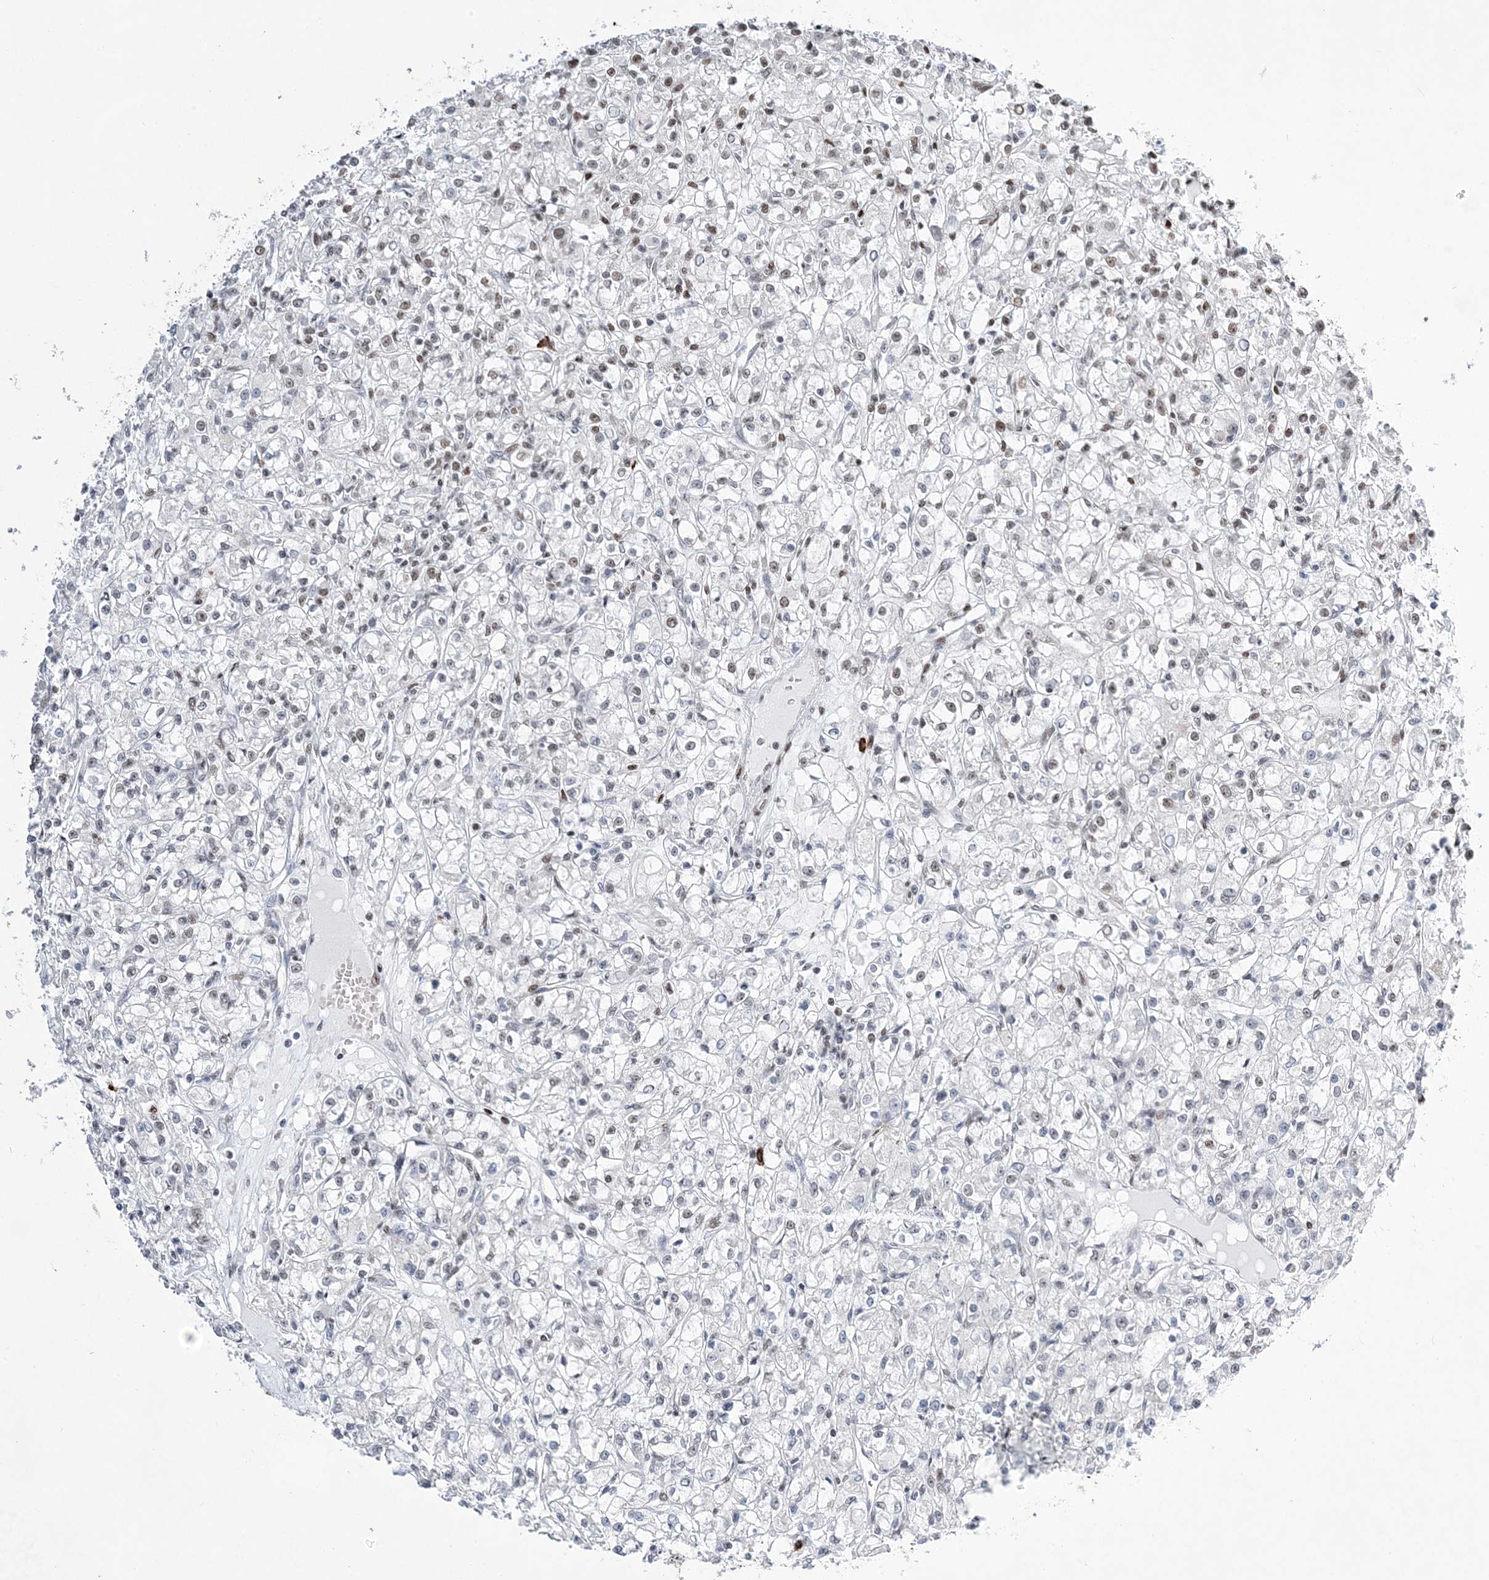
{"staining": {"intensity": "negative", "quantity": "none", "location": "none"}, "tissue": "renal cancer", "cell_type": "Tumor cells", "image_type": "cancer", "snomed": [{"axis": "morphology", "description": "Adenocarcinoma, NOS"}, {"axis": "topography", "description": "Kidney"}], "caption": "Renal adenocarcinoma was stained to show a protein in brown. There is no significant expression in tumor cells. (Brightfield microscopy of DAB (3,3'-diaminobenzidine) immunohistochemistry (IHC) at high magnification).", "gene": "ZBTB7A", "patient": {"sex": "female", "age": 59}}